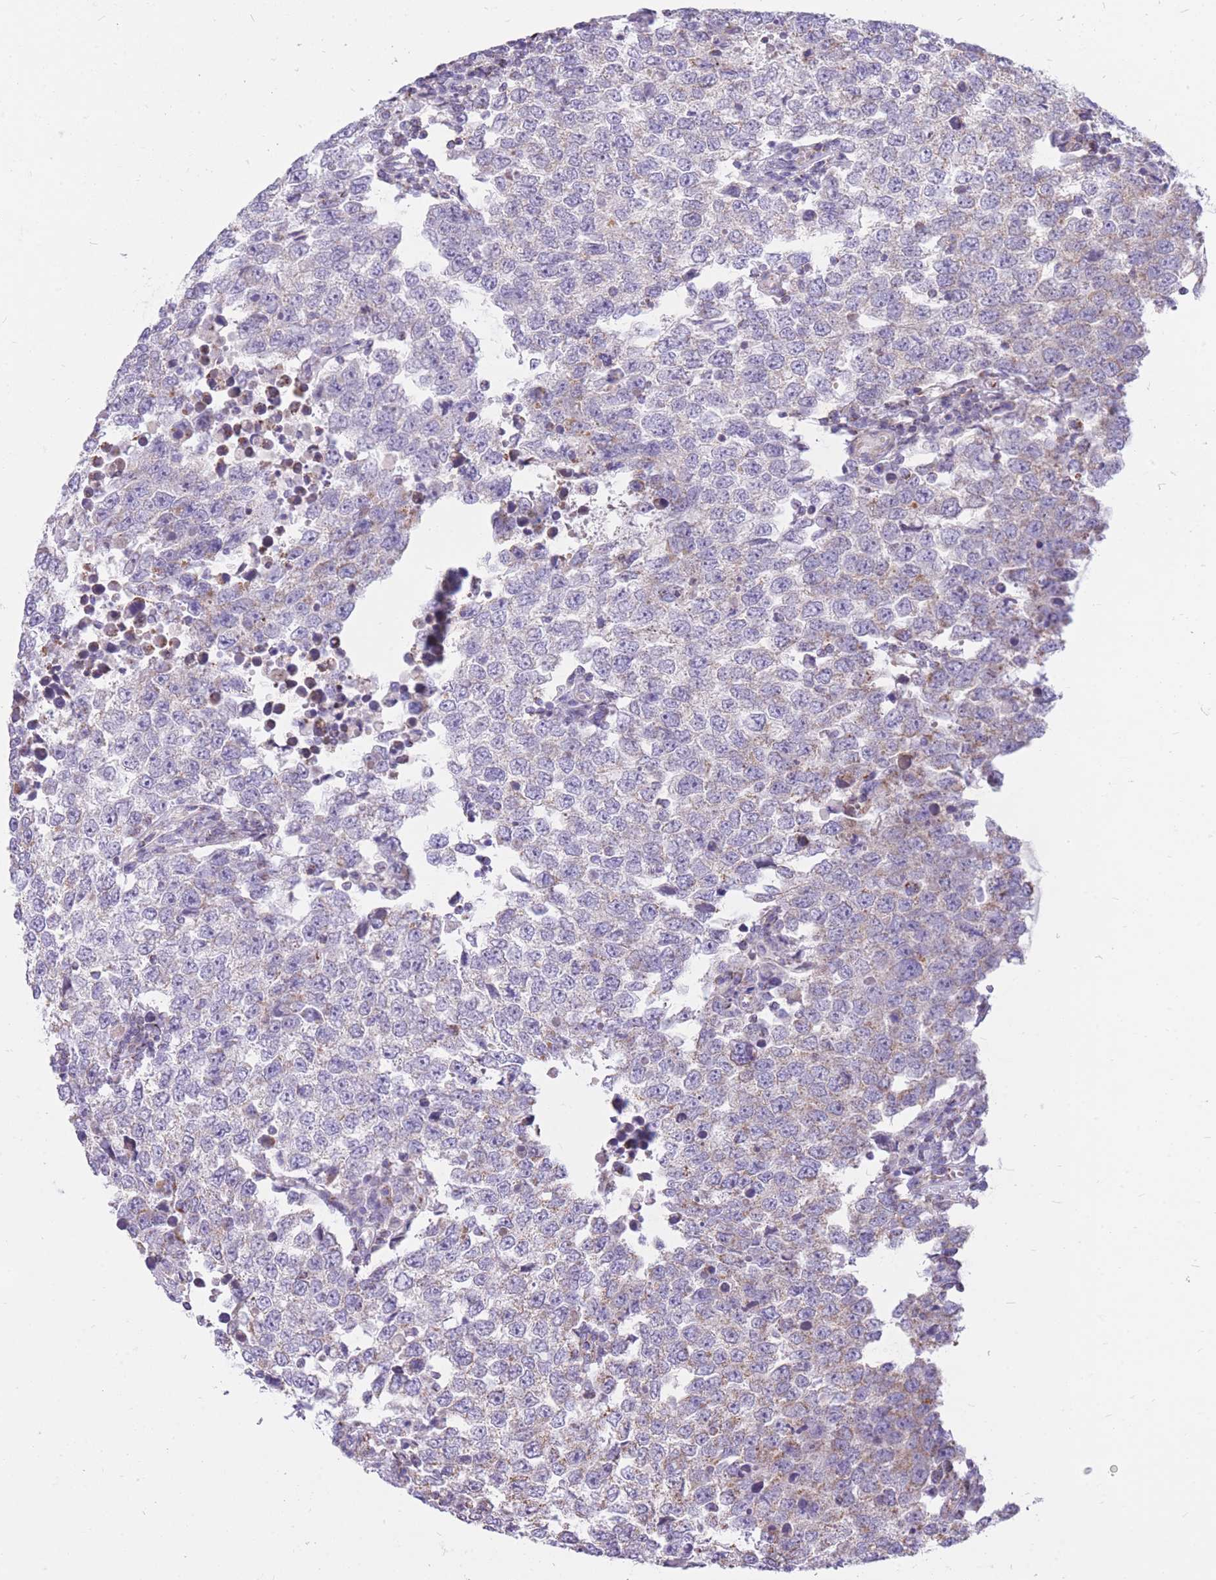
{"staining": {"intensity": "weak", "quantity": "<25%", "location": "cytoplasmic/membranous"}, "tissue": "testis cancer", "cell_type": "Tumor cells", "image_type": "cancer", "snomed": [{"axis": "morphology", "description": "Seminoma, NOS"}, {"axis": "morphology", "description": "Carcinoma, Embryonal, NOS"}, {"axis": "topography", "description": "Testis"}], "caption": "Immunohistochemistry (IHC) photomicrograph of neoplastic tissue: human testis cancer stained with DAB displays no significant protein positivity in tumor cells.", "gene": "PCSK1", "patient": {"sex": "male", "age": 28}}